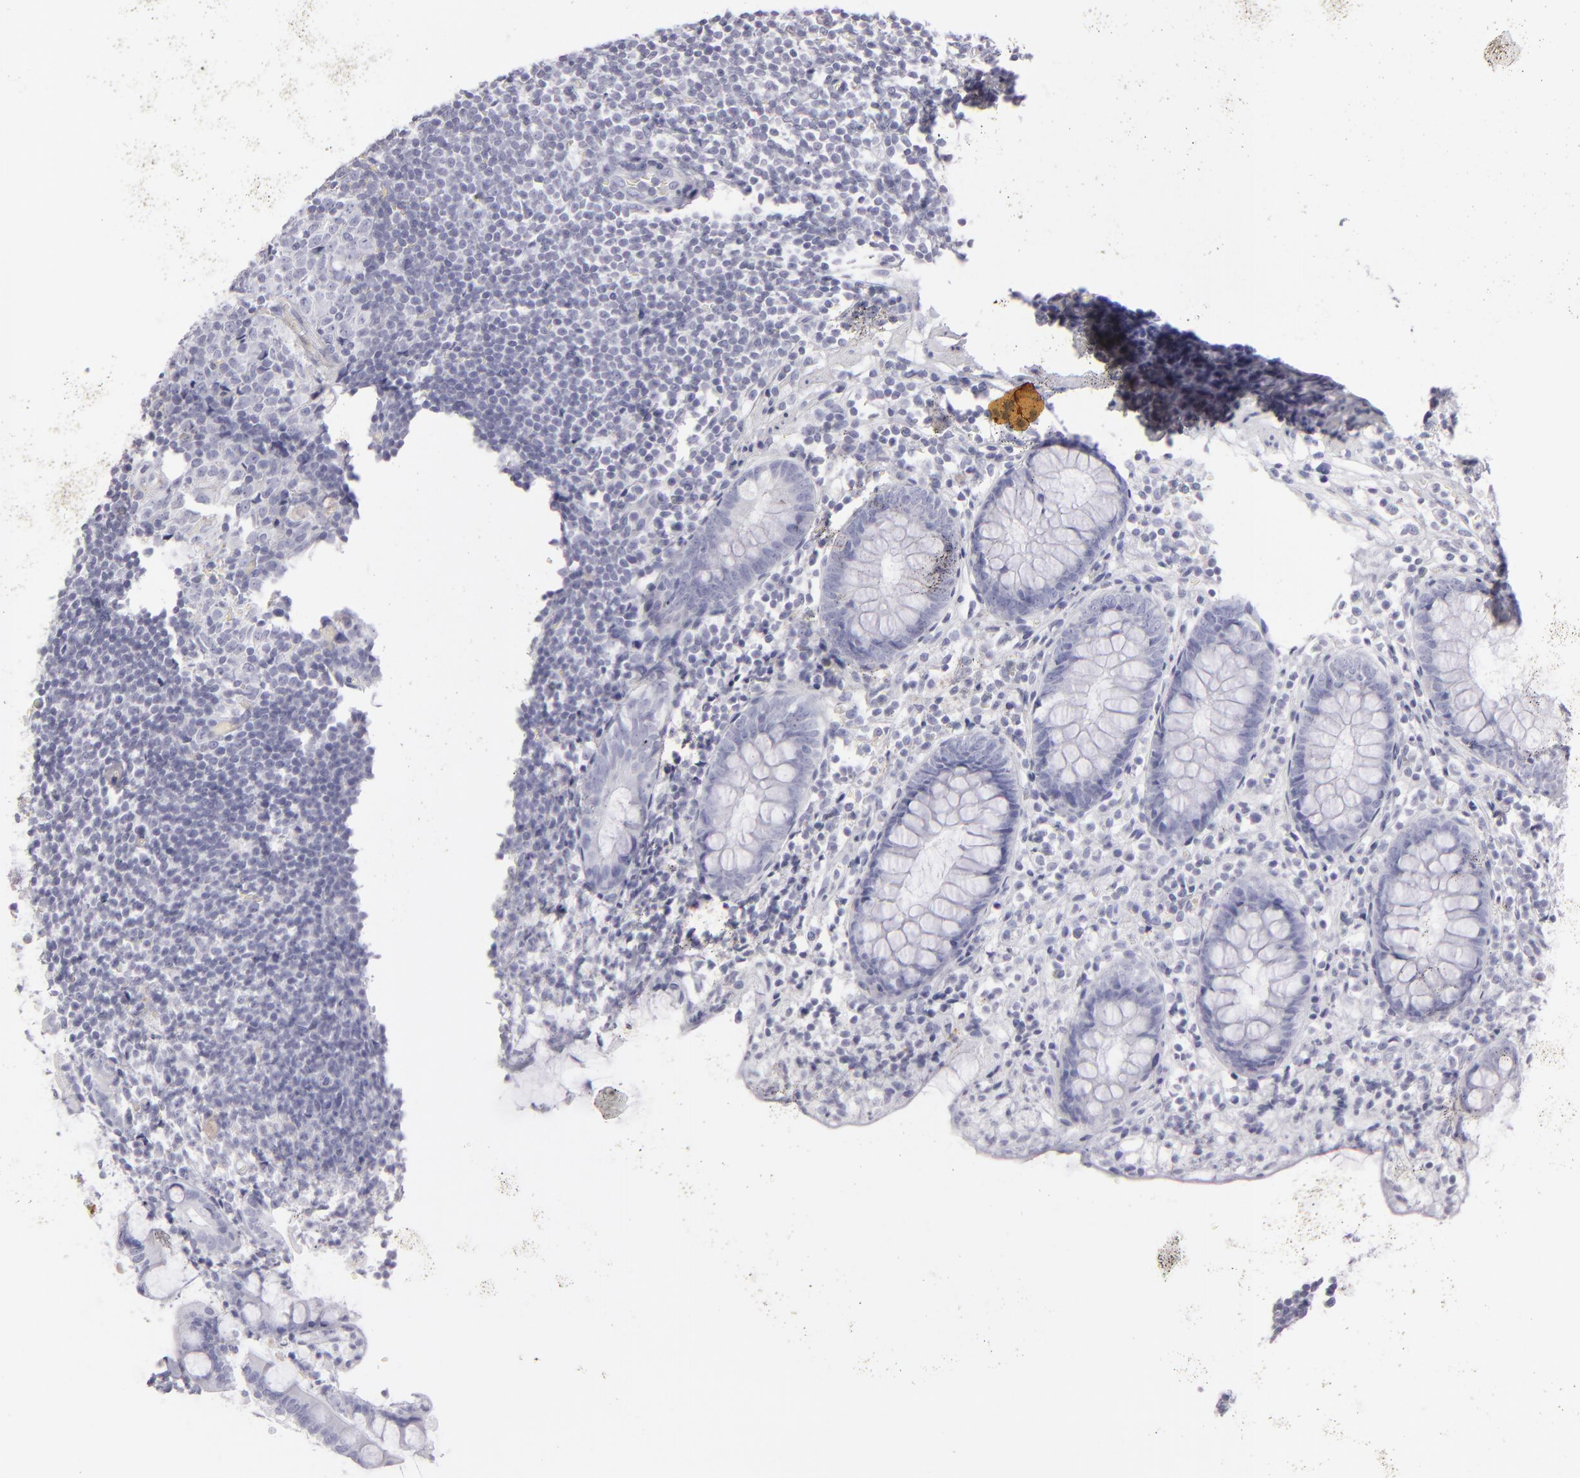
{"staining": {"intensity": "negative", "quantity": "none", "location": "none"}, "tissue": "appendix", "cell_type": "Glandular cells", "image_type": "normal", "snomed": [{"axis": "morphology", "description": "Normal tissue, NOS"}, {"axis": "topography", "description": "Appendix"}], "caption": "Immunohistochemical staining of unremarkable human appendix reveals no significant positivity in glandular cells.", "gene": "FLG", "patient": {"sex": "male", "age": 38}}